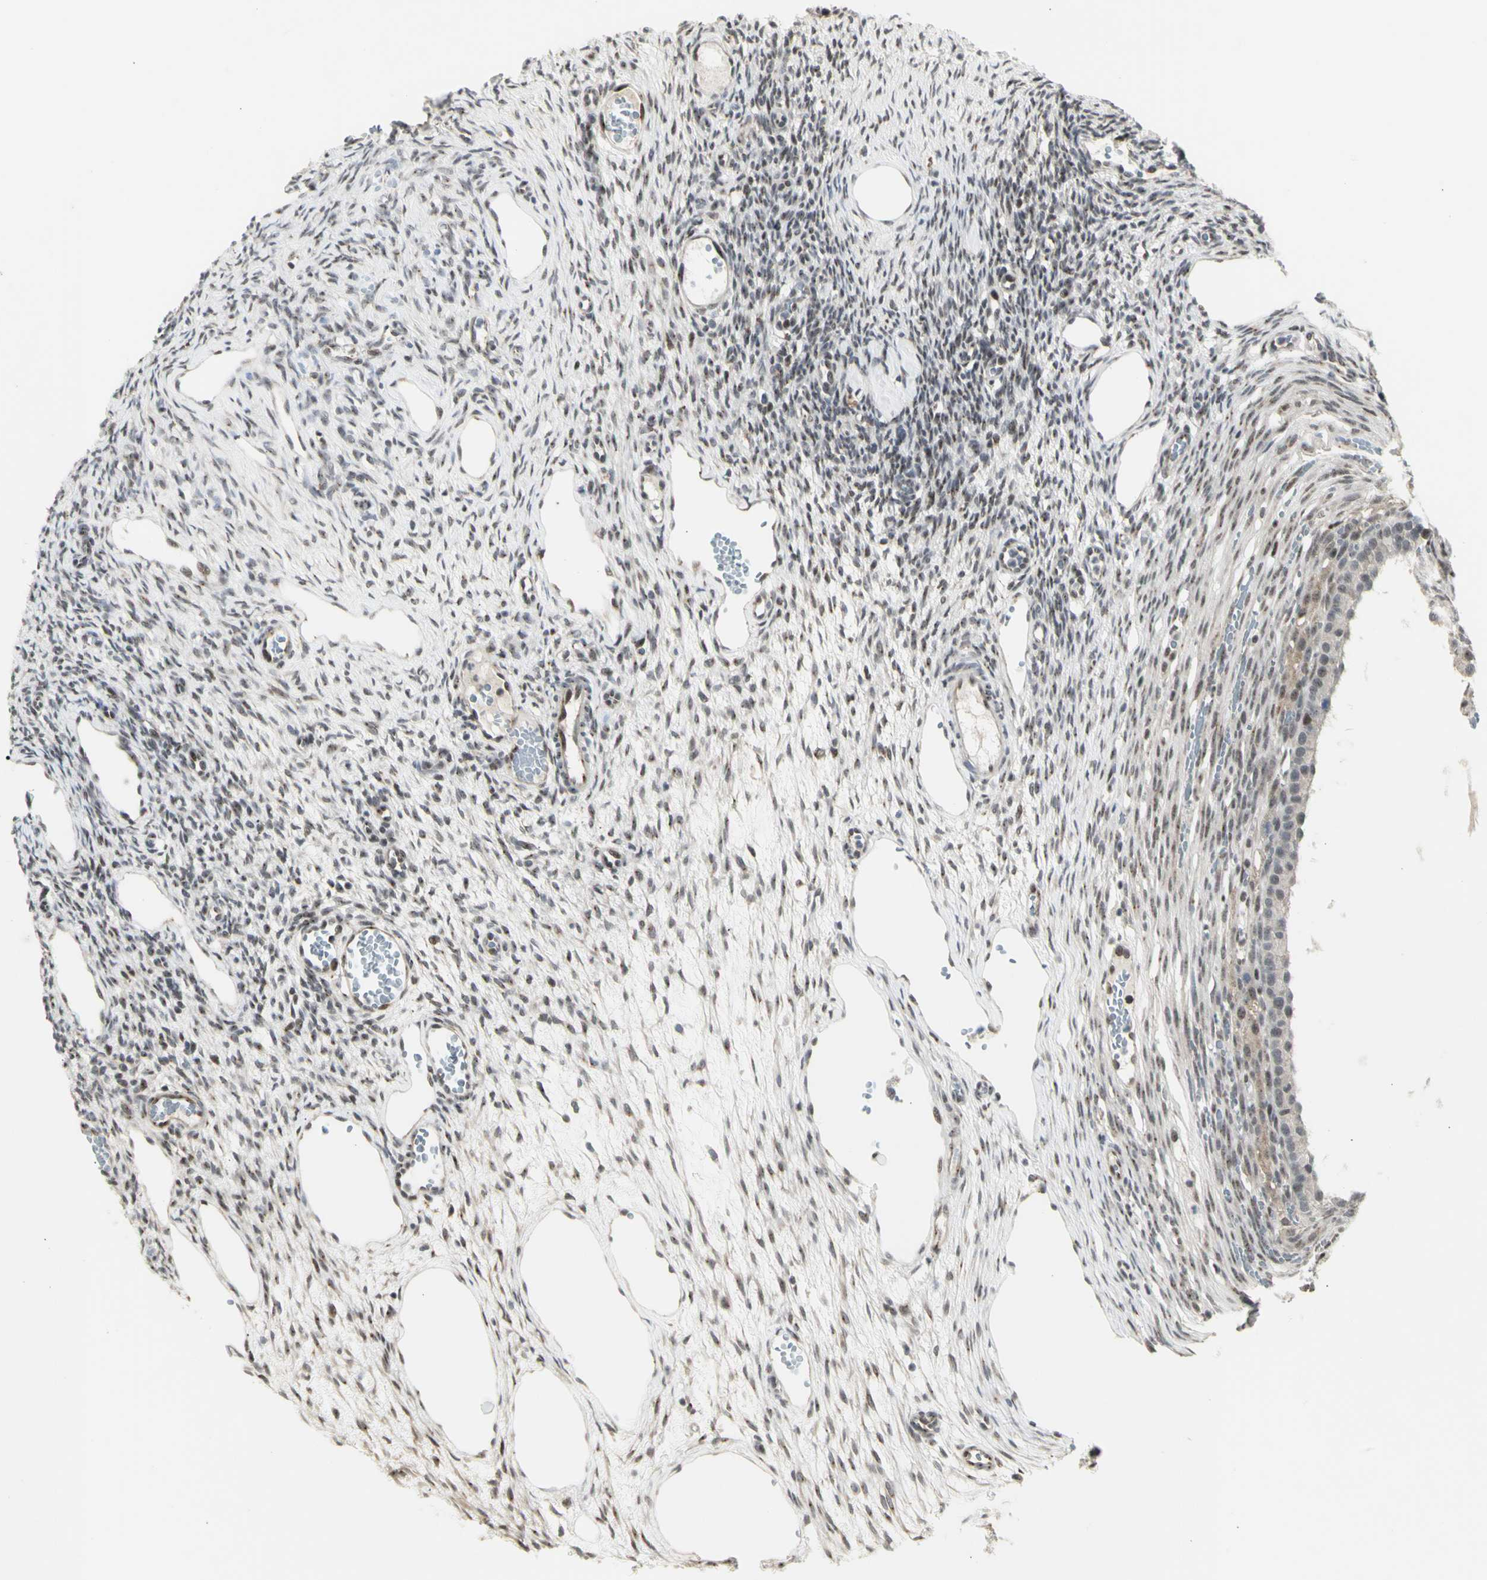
{"staining": {"intensity": "weak", "quantity": ">75%", "location": "cytoplasmic/membranous"}, "tissue": "ovary", "cell_type": "Follicle cells", "image_type": "normal", "snomed": [{"axis": "morphology", "description": "Normal tissue, NOS"}, {"axis": "topography", "description": "Ovary"}], "caption": "Immunohistochemical staining of unremarkable ovary displays weak cytoplasmic/membranous protein positivity in about >75% of follicle cells.", "gene": "DHRS7B", "patient": {"sex": "female", "age": 33}}